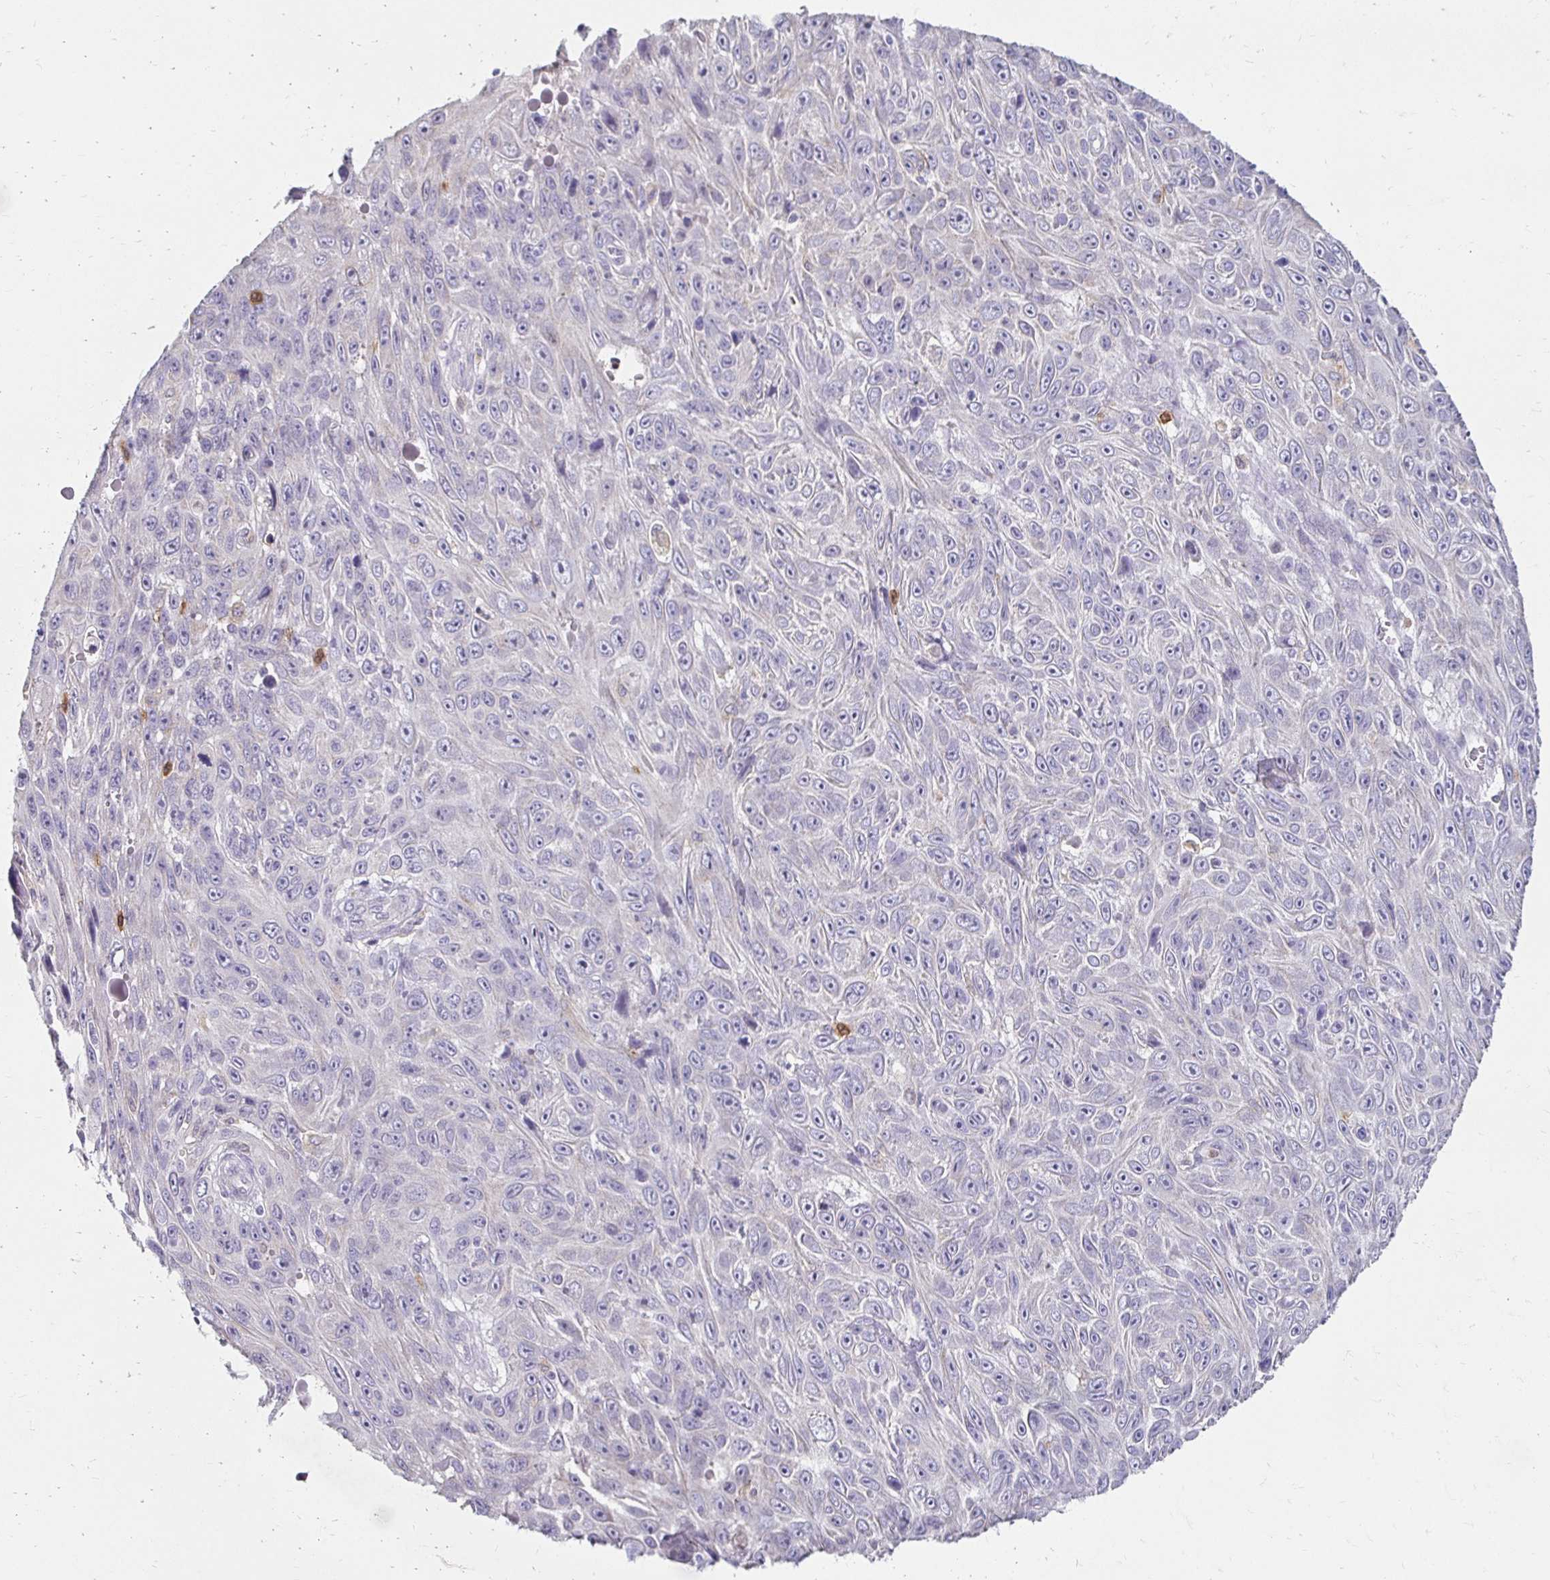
{"staining": {"intensity": "negative", "quantity": "none", "location": "none"}, "tissue": "skin cancer", "cell_type": "Tumor cells", "image_type": "cancer", "snomed": [{"axis": "morphology", "description": "Squamous cell carcinoma, NOS"}, {"axis": "topography", "description": "Skin"}], "caption": "Skin cancer was stained to show a protein in brown. There is no significant expression in tumor cells.", "gene": "GK2", "patient": {"sex": "male", "age": 82}}